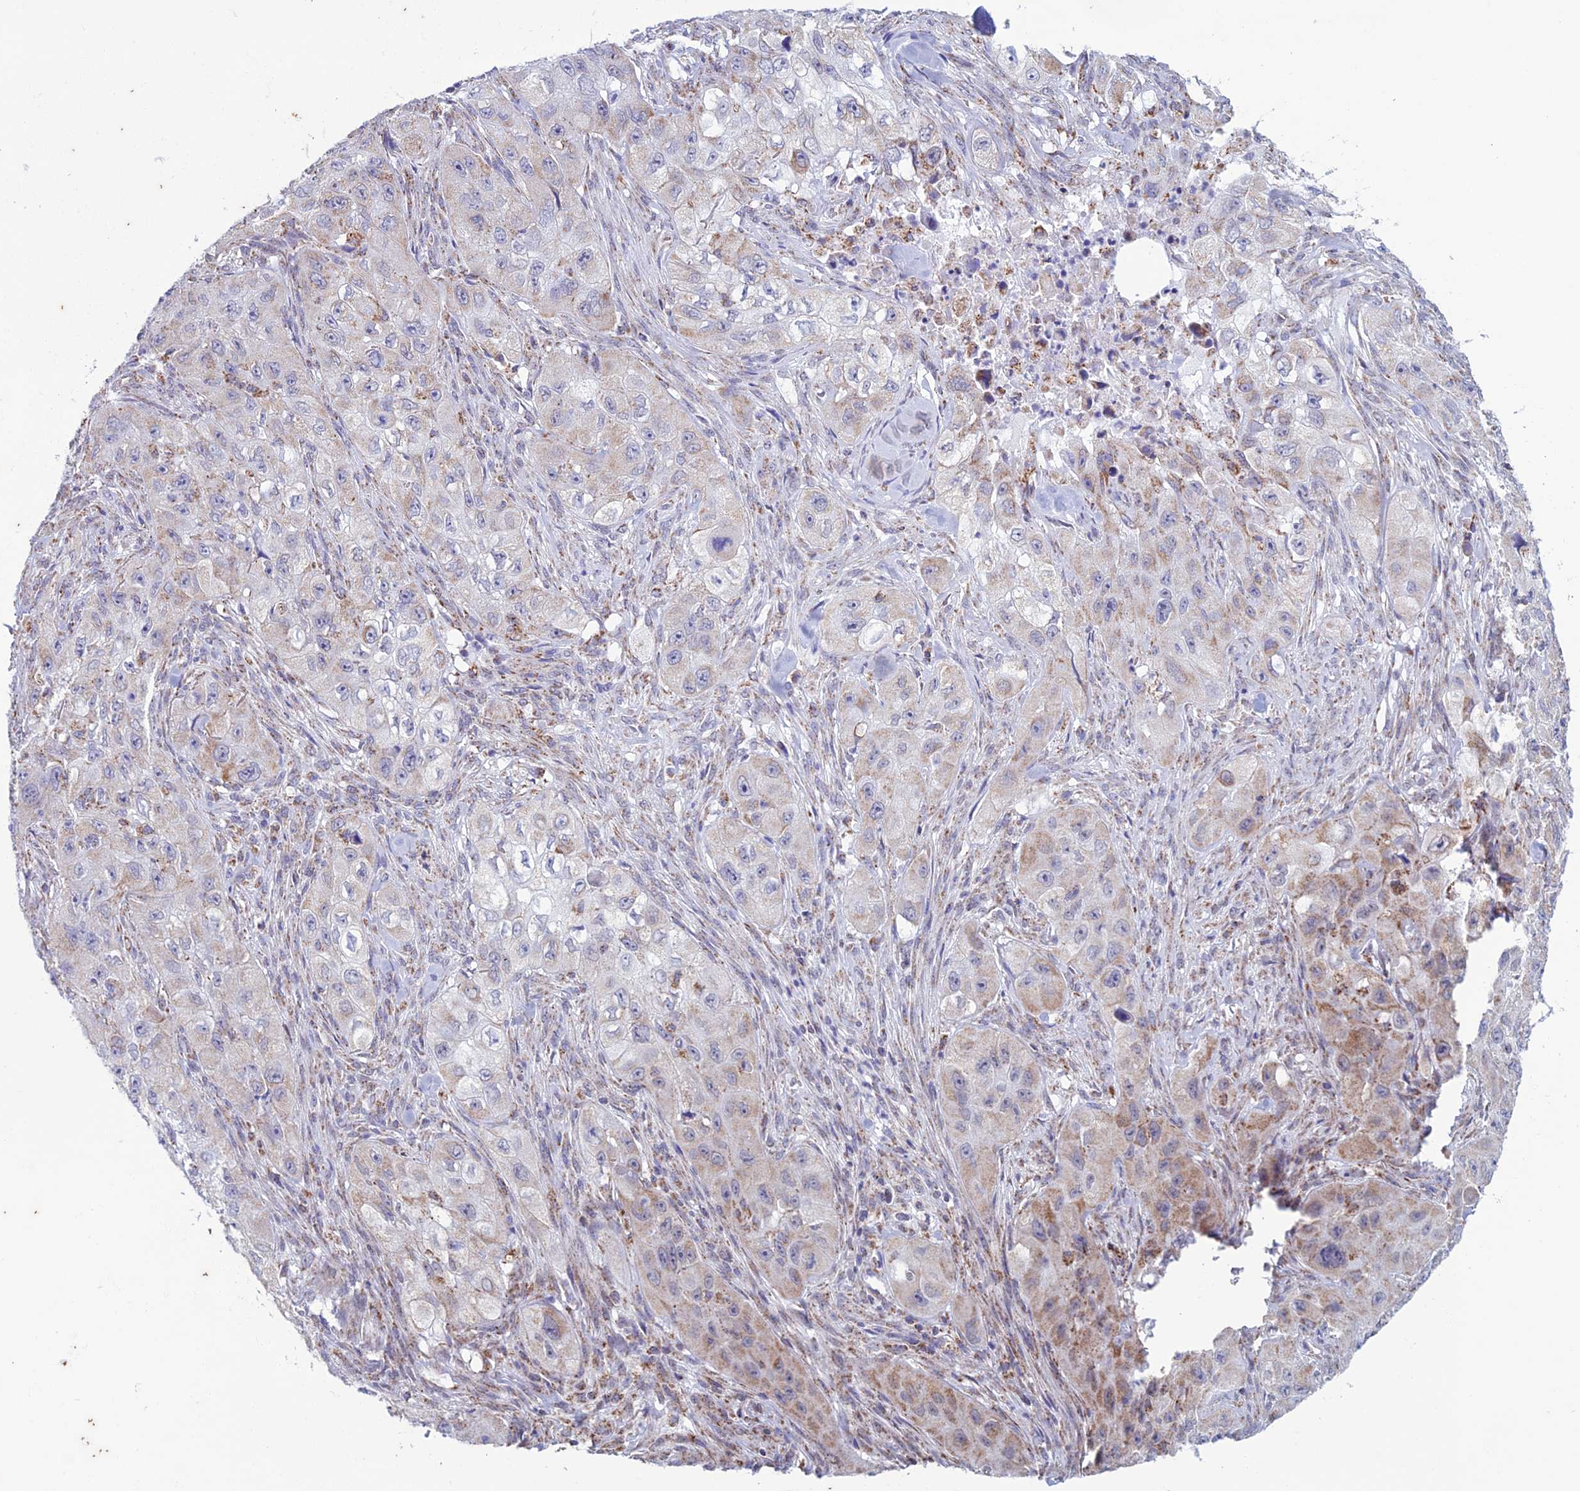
{"staining": {"intensity": "moderate", "quantity": "<25%", "location": "cytoplasmic/membranous"}, "tissue": "skin cancer", "cell_type": "Tumor cells", "image_type": "cancer", "snomed": [{"axis": "morphology", "description": "Squamous cell carcinoma, NOS"}, {"axis": "topography", "description": "Skin"}, {"axis": "topography", "description": "Subcutis"}], "caption": "This micrograph shows immunohistochemistry staining of human skin cancer (squamous cell carcinoma), with low moderate cytoplasmic/membranous expression in approximately <25% of tumor cells.", "gene": "ZNG1B", "patient": {"sex": "male", "age": 73}}